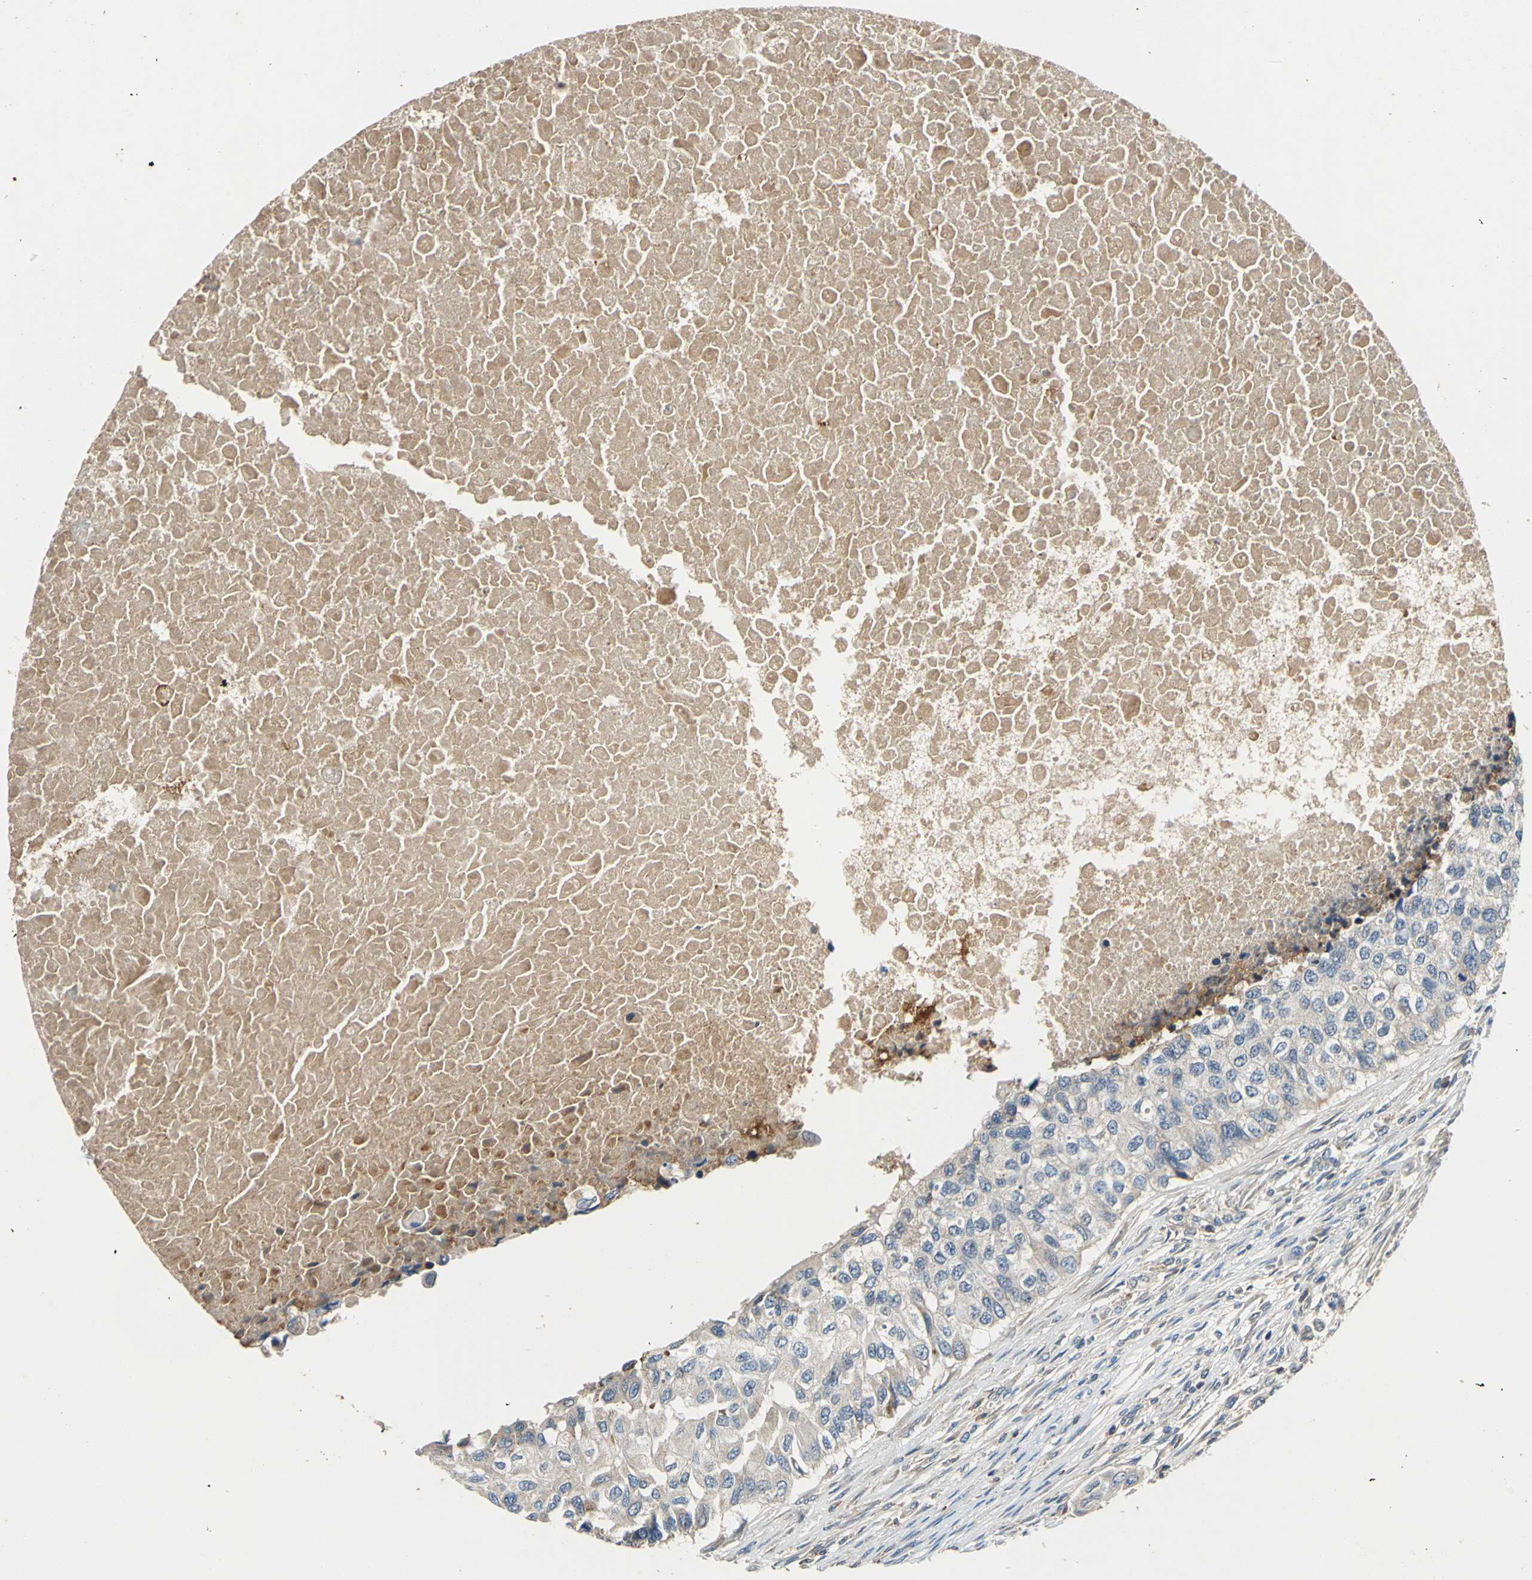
{"staining": {"intensity": "weak", "quantity": "25%-75%", "location": "cytoplasmic/membranous"}, "tissue": "breast cancer", "cell_type": "Tumor cells", "image_type": "cancer", "snomed": [{"axis": "morphology", "description": "Normal tissue, NOS"}, {"axis": "morphology", "description": "Duct carcinoma"}, {"axis": "topography", "description": "Breast"}], "caption": "This histopathology image displays breast cancer (infiltrating ductal carcinoma) stained with immunohistochemistry to label a protein in brown. The cytoplasmic/membranous of tumor cells show weak positivity for the protein. Nuclei are counter-stained blue.", "gene": "SLC19A2", "patient": {"sex": "female", "age": 49}}